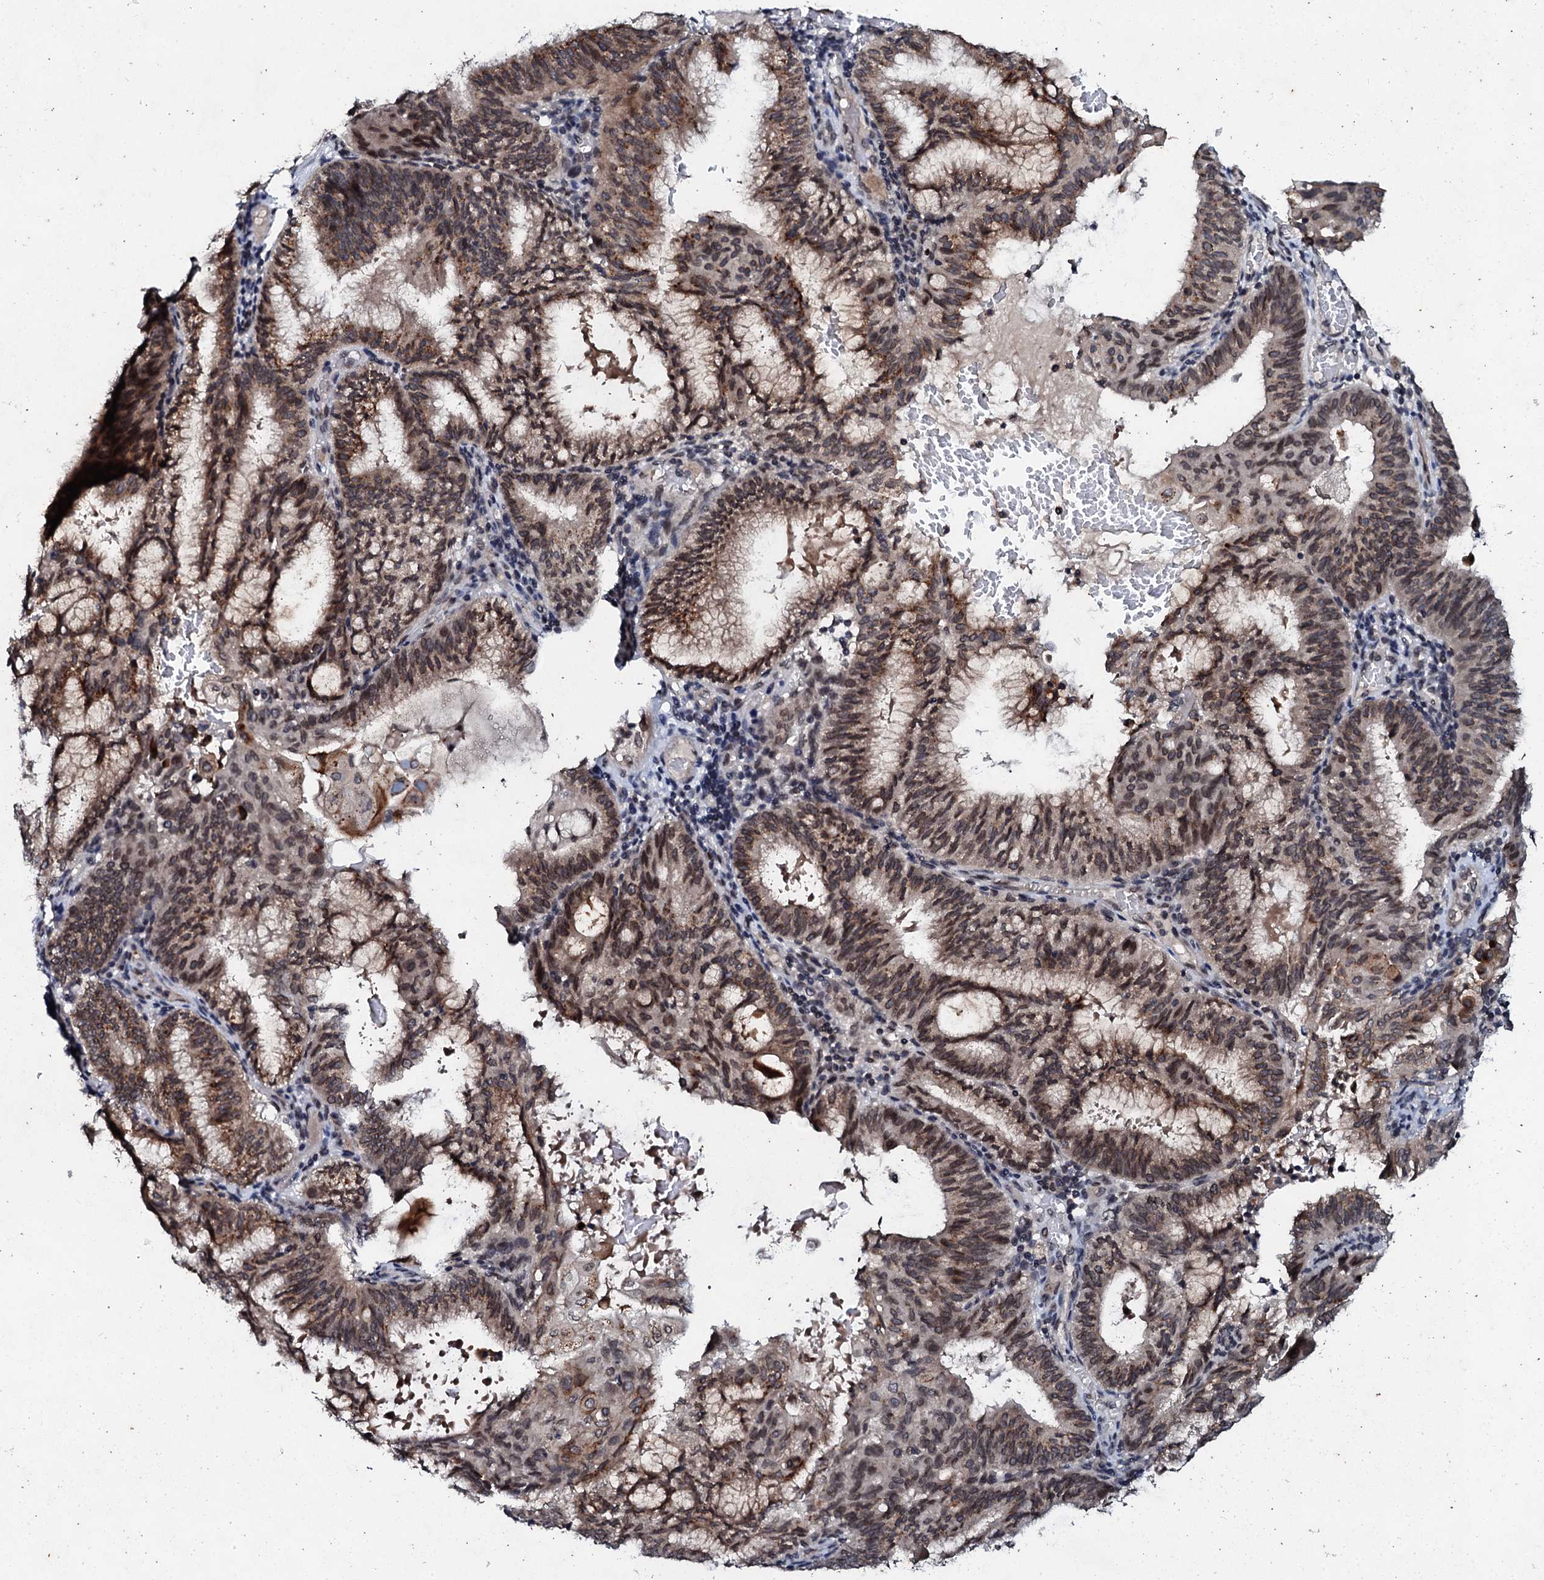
{"staining": {"intensity": "moderate", "quantity": ">75%", "location": "cytoplasmic/membranous,nuclear"}, "tissue": "endometrial cancer", "cell_type": "Tumor cells", "image_type": "cancer", "snomed": [{"axis": "morphology", "description": "Adenocarcinoma, NOS"}, {"axis": "topography", "description": "Endometrium"}], "caption": "Protein analysis of endometrial cancer (adenocarcinoma) tissue exhibits moderate cytoplasmic/membranous and nuclear positivity in about >75% of tumor cells.", "gene": "SNTA1", "patient": {"sex": "female", "age": 49}}